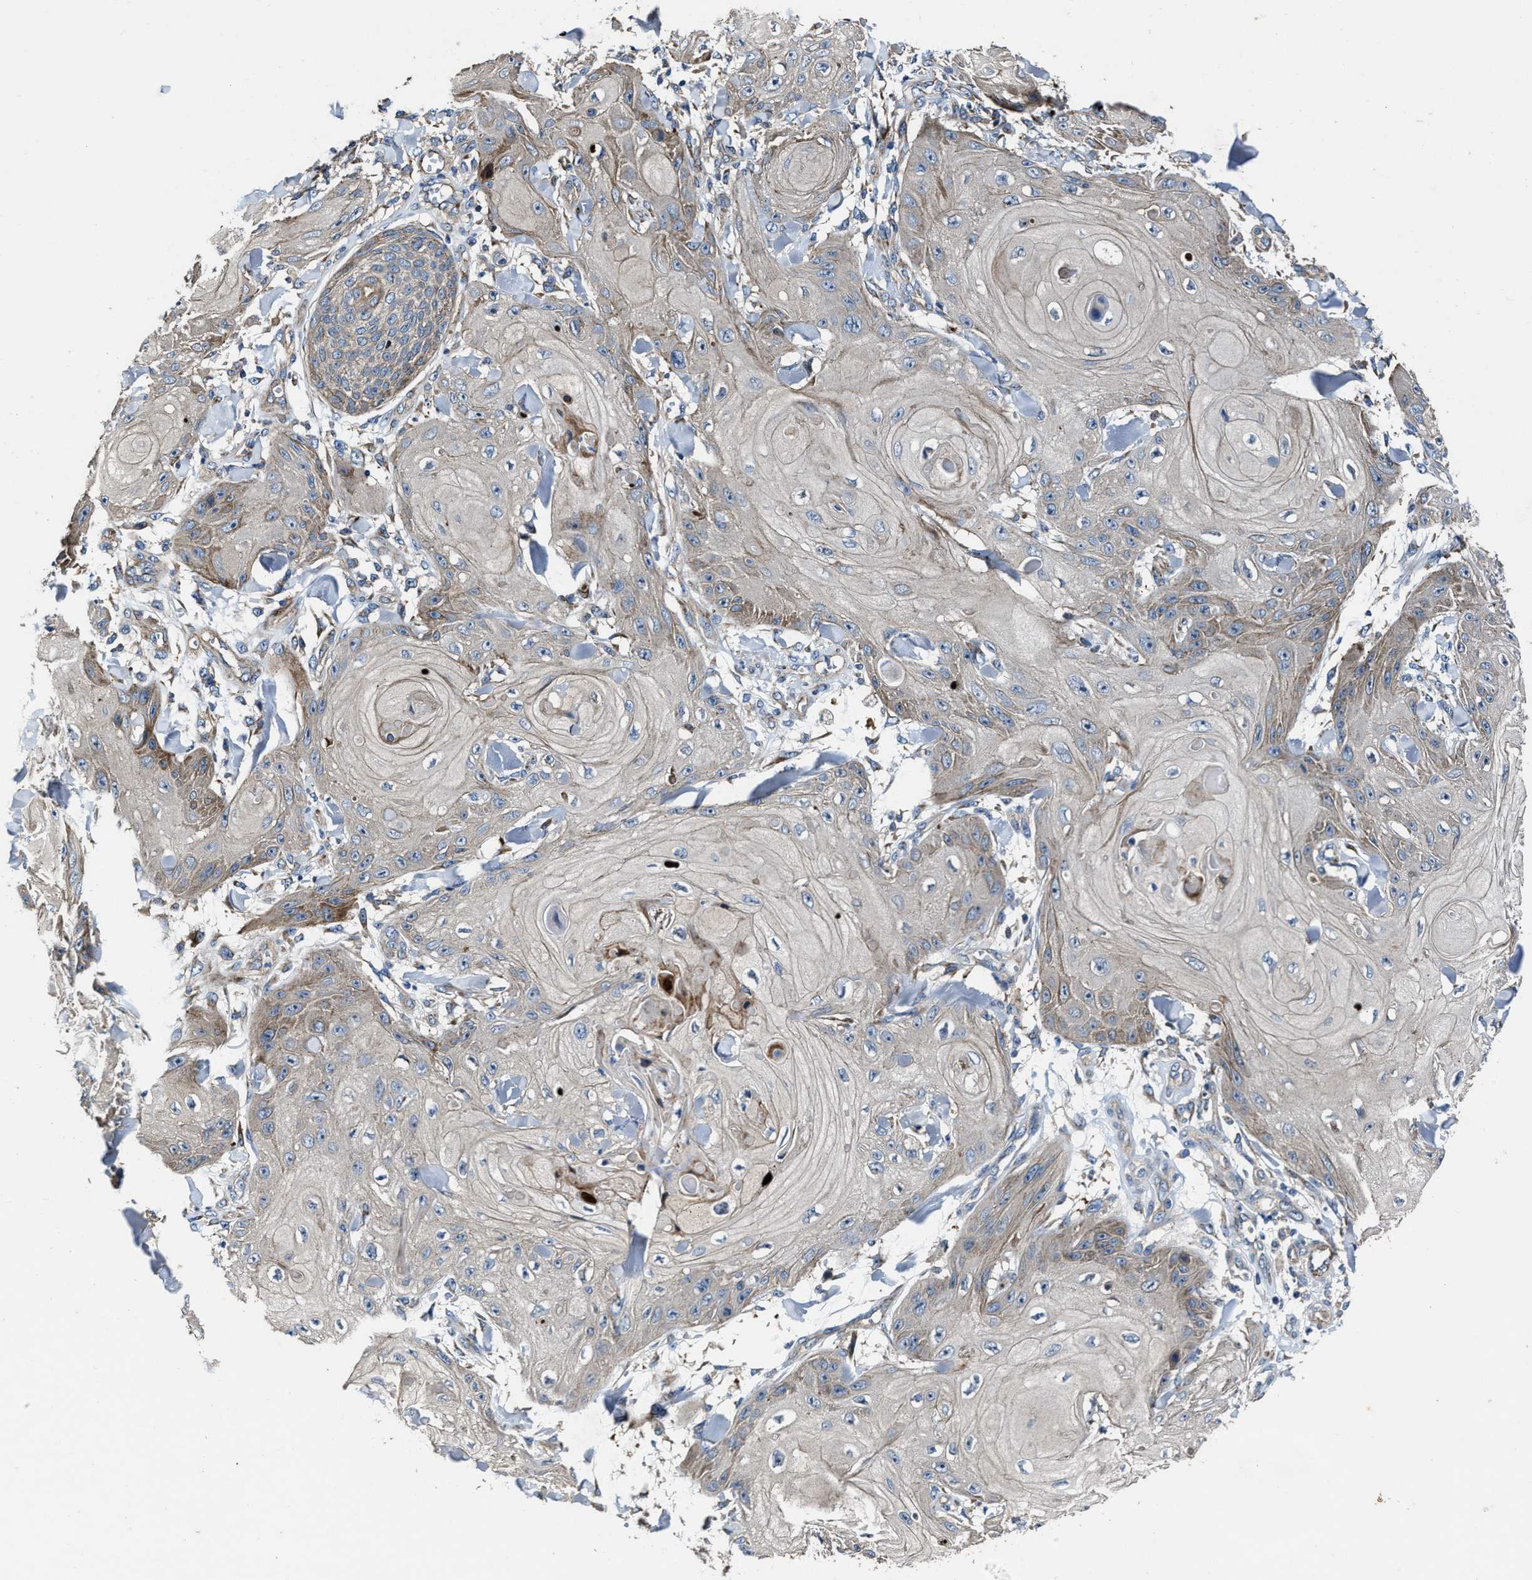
{"staining": {"intensity": "weak", "quantity": "<25%", "location": "cytoplasmic/membranous"}, "tissue": "skin cancer", "cell_type": "Tumor cells", "image_type": "cancer", "snomed": [{"axis": "morphology", "description": "Squamous cell carcinoma, NOS"}, {"axis": "topography", "description": "Skin"}], "caption": "DAB (3,3'-diaminobenzidine) immunohistochemical staining of skin squamous cell carcinoma reveals no significant positivity in tumor cells.", "gene": "PTAR1", "patient": {"sex": "male", "age": 74}}